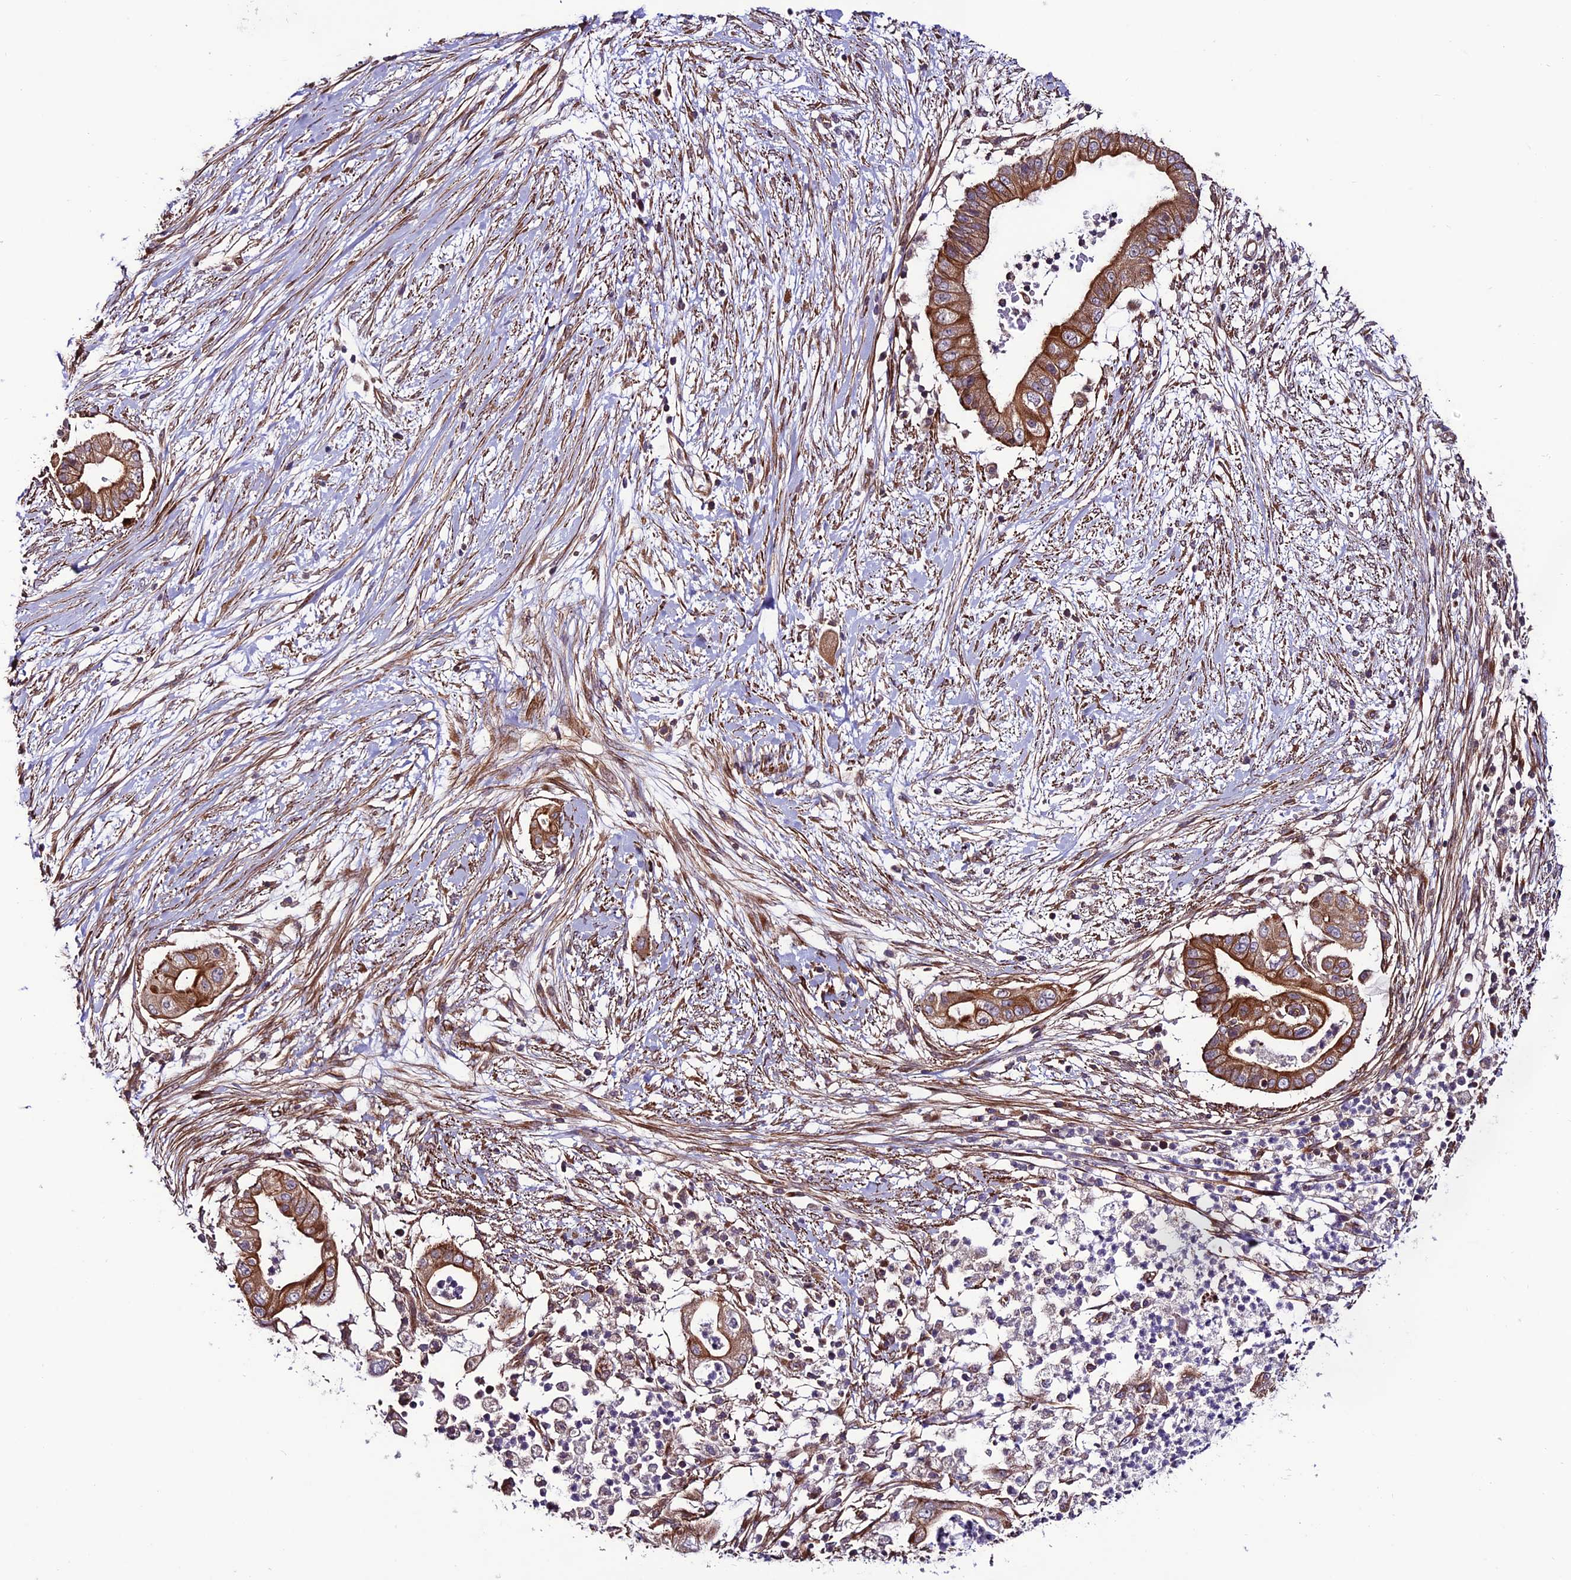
{"staining": {"intensity": "moderate", "quantity": ">75%", "location": "cytoplasmic/membranous"}, "tissue": "pancreatic cancer", "cell_type": "Tumor cells", "image_type": "cancer", "snomed": [{"axis": "morphology", "description": "Adenocarcinoma, NOS"}, {"axis": "topography", "description": "Pancreas"}], "caption": "Moderate cytoplasmic/membranous protein expression is seen in about >75% of tumor cells in adenocarcinoma (pancreatic). (IHC, brightfield microscopy, high magnification).", "gene": "TNIP3", "patient": {"sex": "male", "age": 68}}